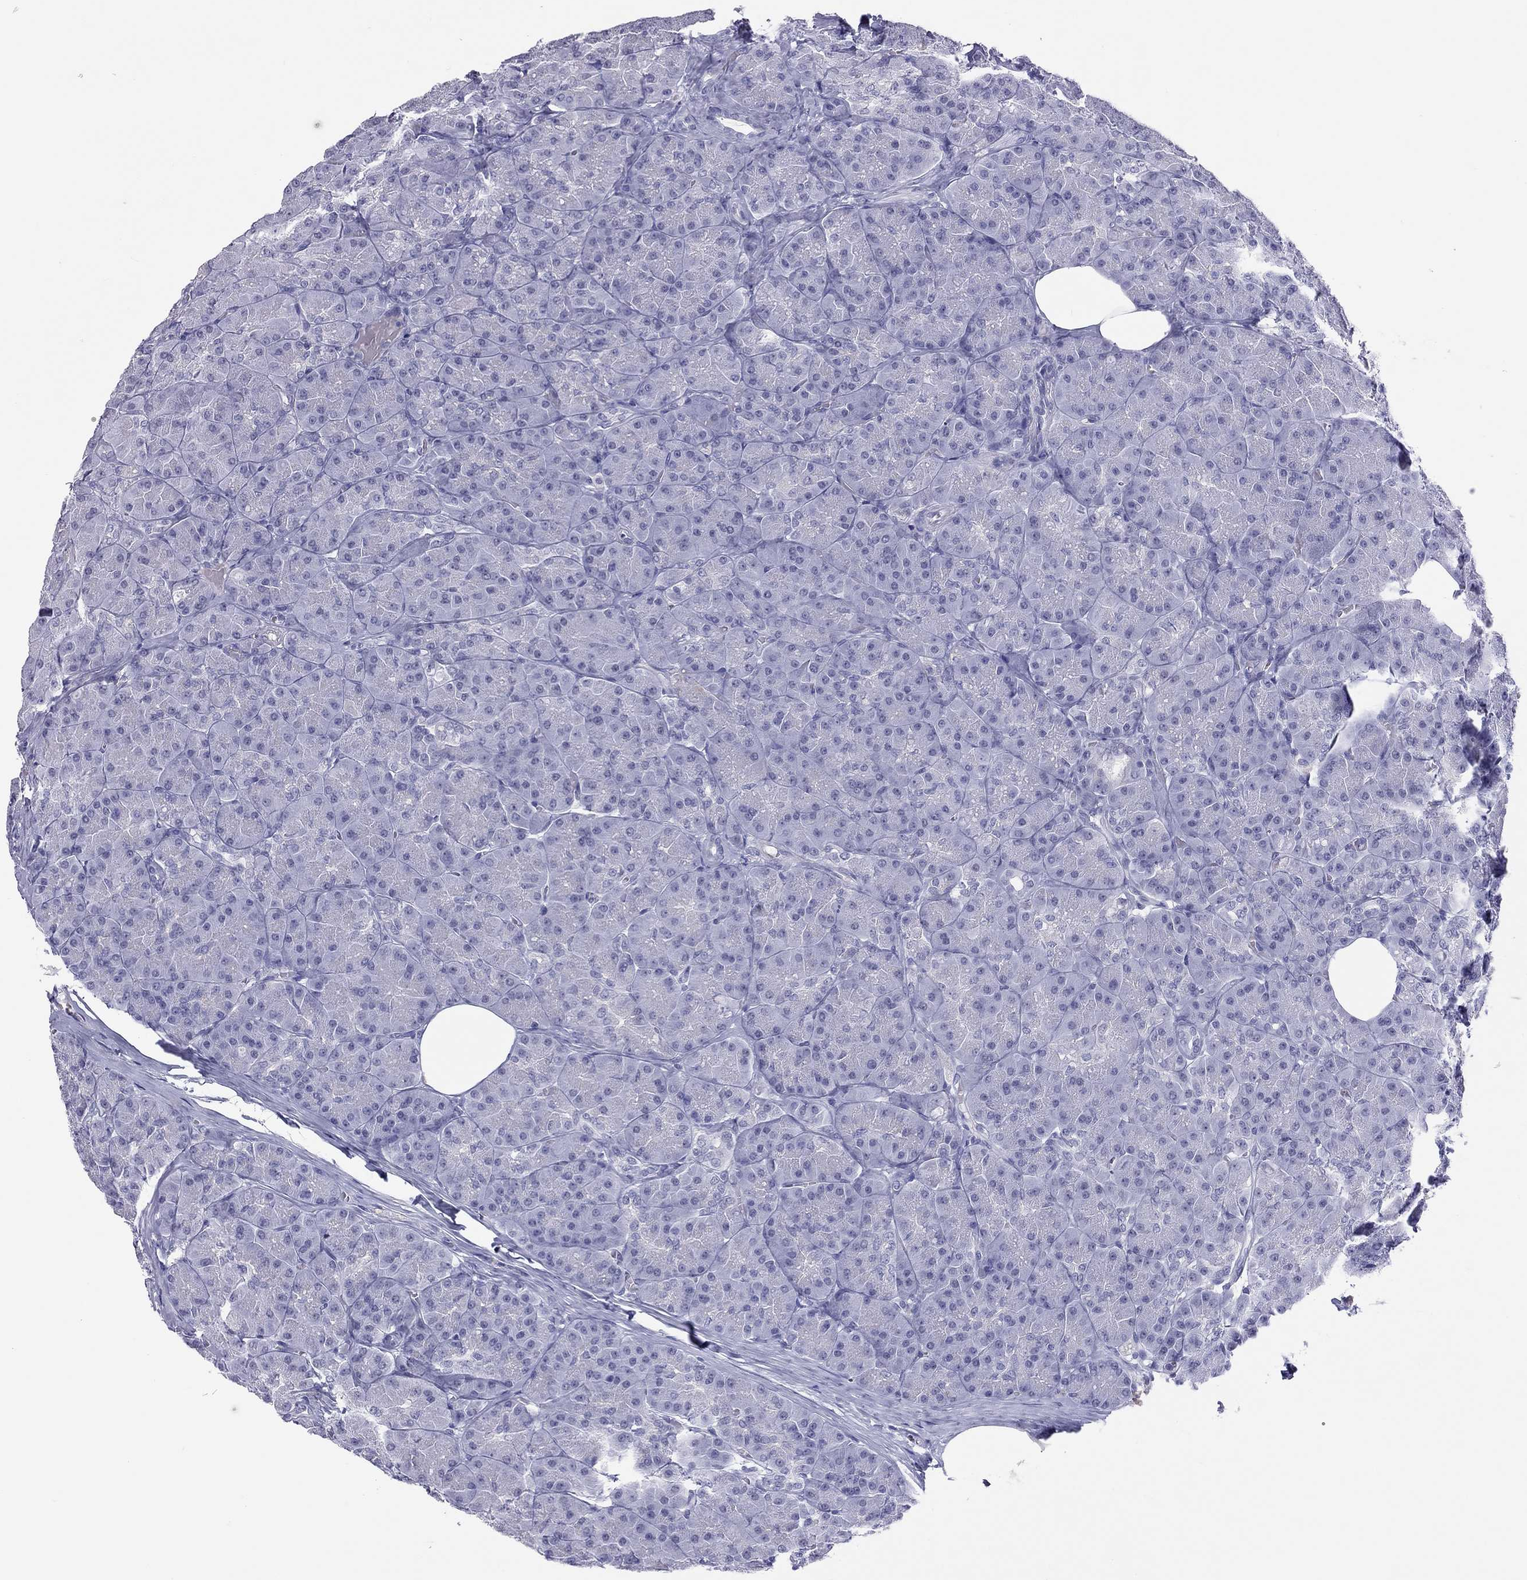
{"staining": {"intensity": "negative", "quantity": "none", "location": "none"}, "tissue": "pancreas", "cell_type": "Exocrine glandular cells", "image_type": "normal", "snomed": [{"axis": "morphology", "description": "Normal tissue, NOS"}, {"axis": "topography", "description": "Pancreas"}], "caption": "Micrograph shows no protein expression in exocrine glandular cells of benign pancreas.", "gene": "JHY", "patient": {"sex": "male", "age": 57}}